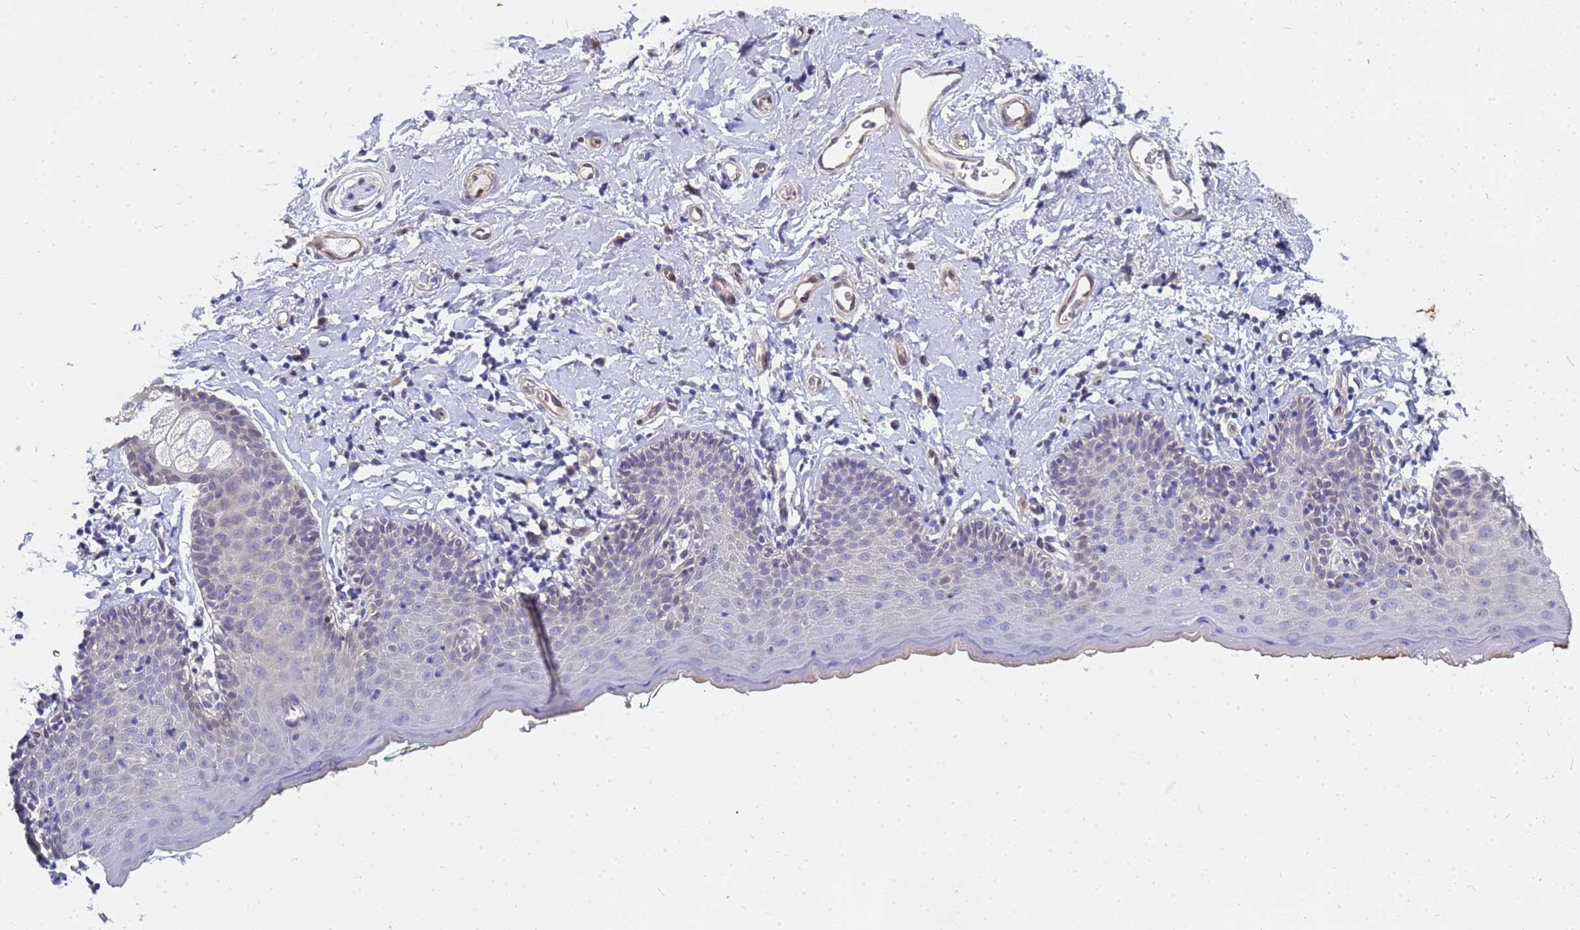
{"staining": {"intensity": "negative", "quantity": "none", "location": "none"}, "tissue": "skin", "cell_type": "Epidermal cells", "image_type": "normal", "snomed": [{"axis": "morphology", "description": "Normal tissue, NOS"}, {"axis": "topography", "description": "Vulva"}], "caption": "Immunohistochemical staining of unremarkable skin displays no significant positivity in epidermal cells. (Immunohistochemistry, brightfield microscopy, high magnification).", "gene": "FAM166B", "patient": {"sex": "female", "age": 66}}